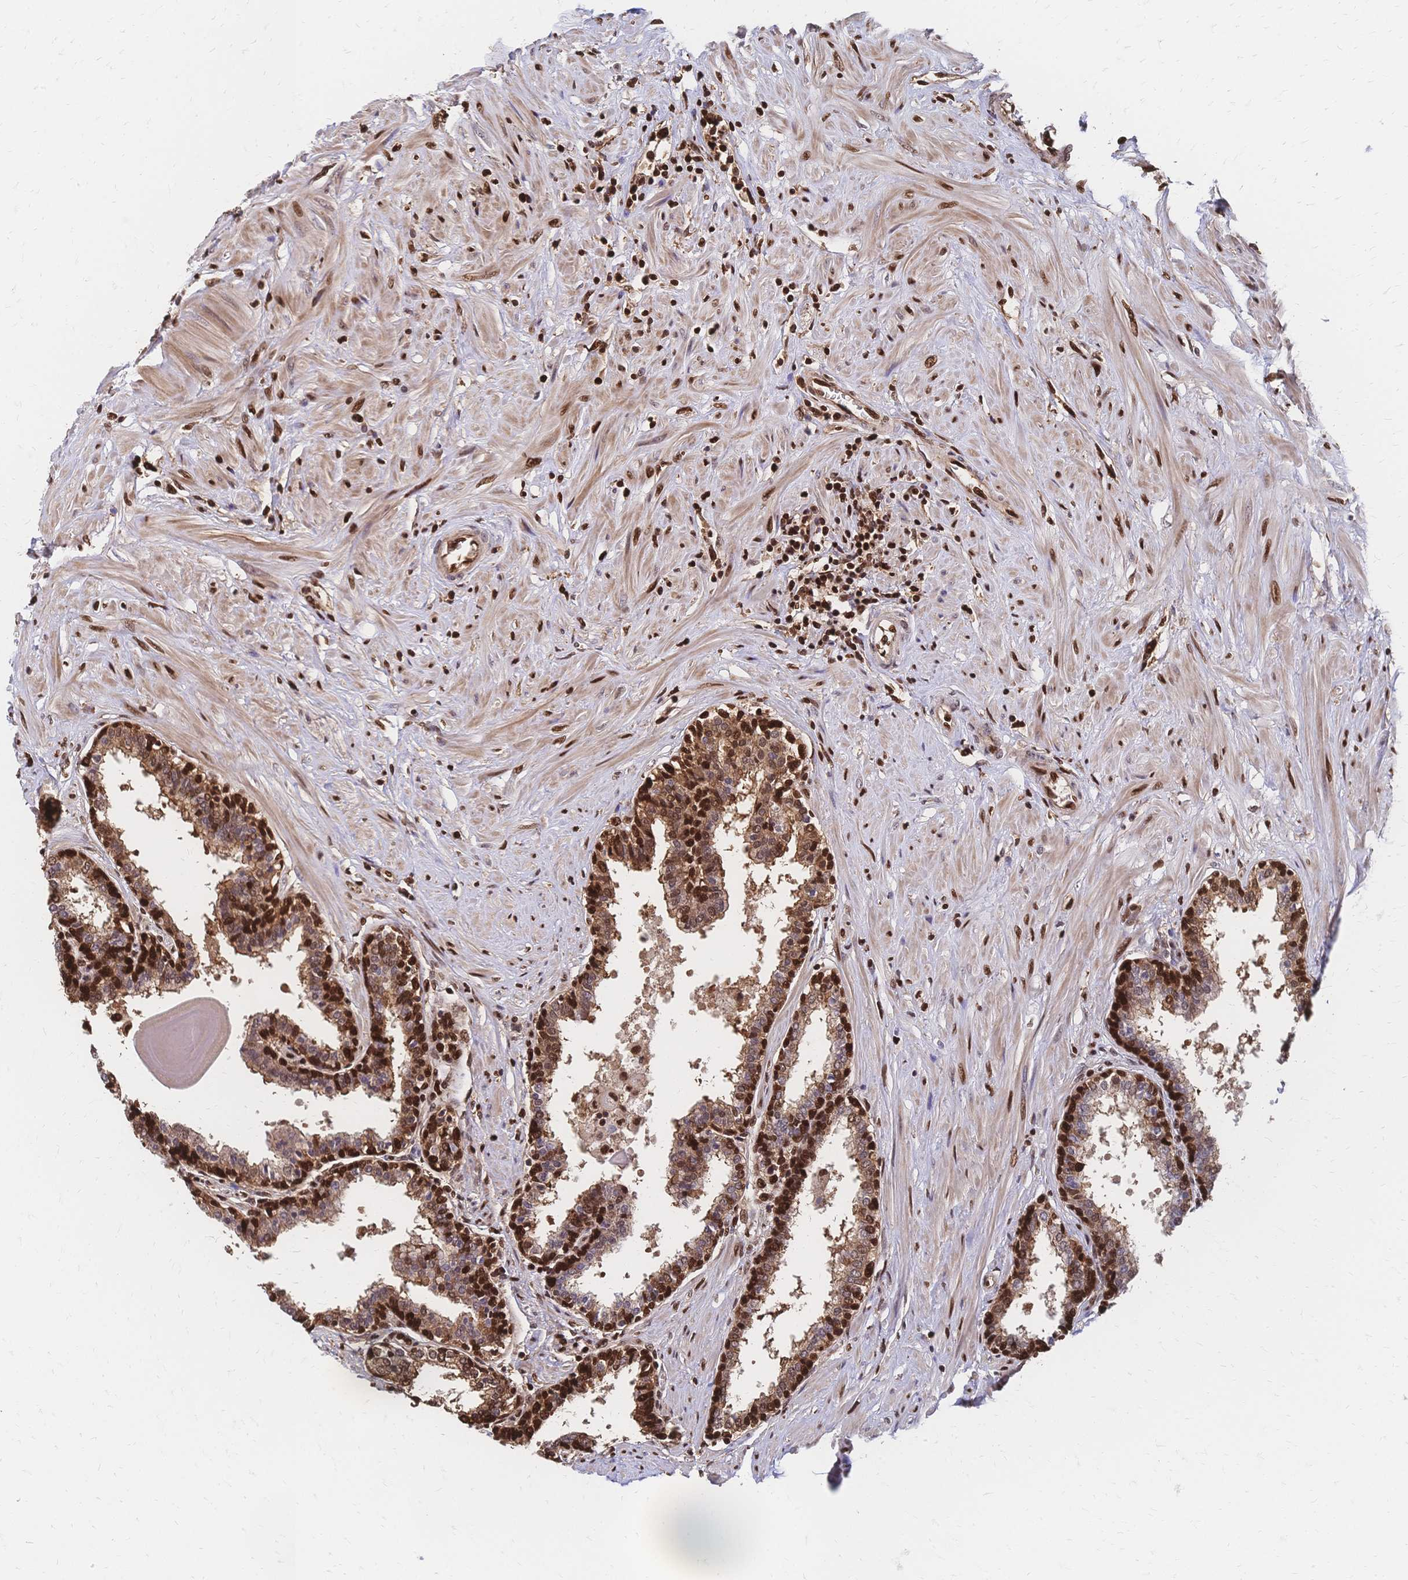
{"staining": {"intensity": "strong", "quantity": "25%-75%", "location": "cytoplasmic/membranous,nuclear"}, "tissue": "prostate", "cell_type": "Glandular cells", "image_type": "normal", "snomed": [{"axis": "morphology", "description": "Normal tissue, NOS"}, {"axis": "topography", "description": "Prostate"}], "caption": "The histopathology image exhibits a brown stain indicating the presence of a protein in the cytoplasmic/membranous,nuclear of glandular cells in prostate. The protein of interest is shown in brown color, while the nuclei are stained blue.", "gene": "HDGF", "patient": {"sex": "male", "age": 55}}